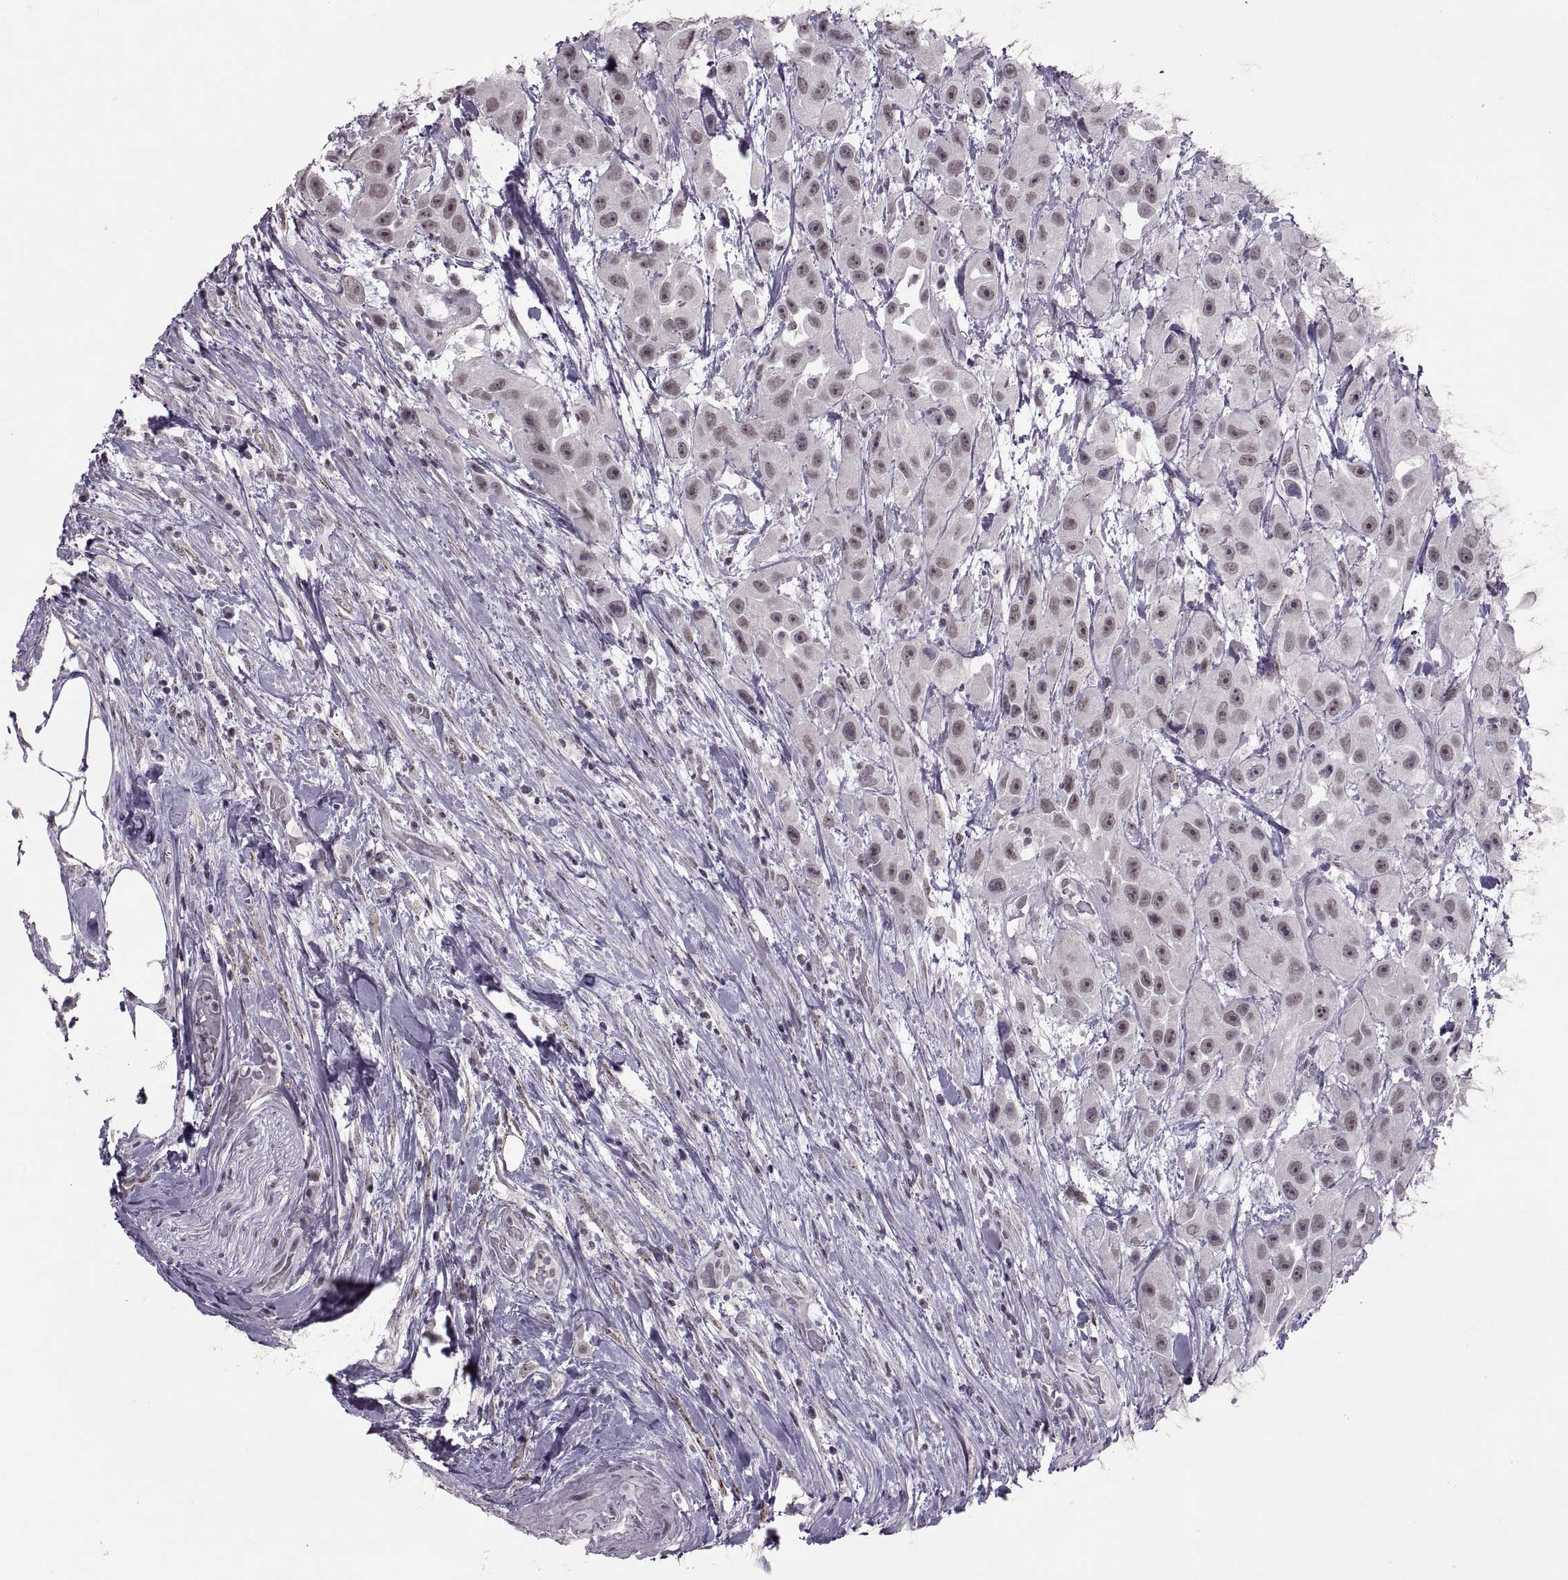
{"staining": {"intensity": "weak", "quantity": "<25%", "location": "nuclear"}, "tissue": "urothelial cancer", "cell_type": "Tumor cells", "image_type": "cancer", "snomed": [{"axis": "morphology", "description": "Urothelial carcinoma, High grade"}, {"axis": "topography", "description": "Urinary bladder"}], "caption": "Immunohistochemistry of human urothelial carcinoma (high-grade) shows no staining in tumor cells.", "gene": "OTP", "patient": {"sex": "male", "age": 79}}